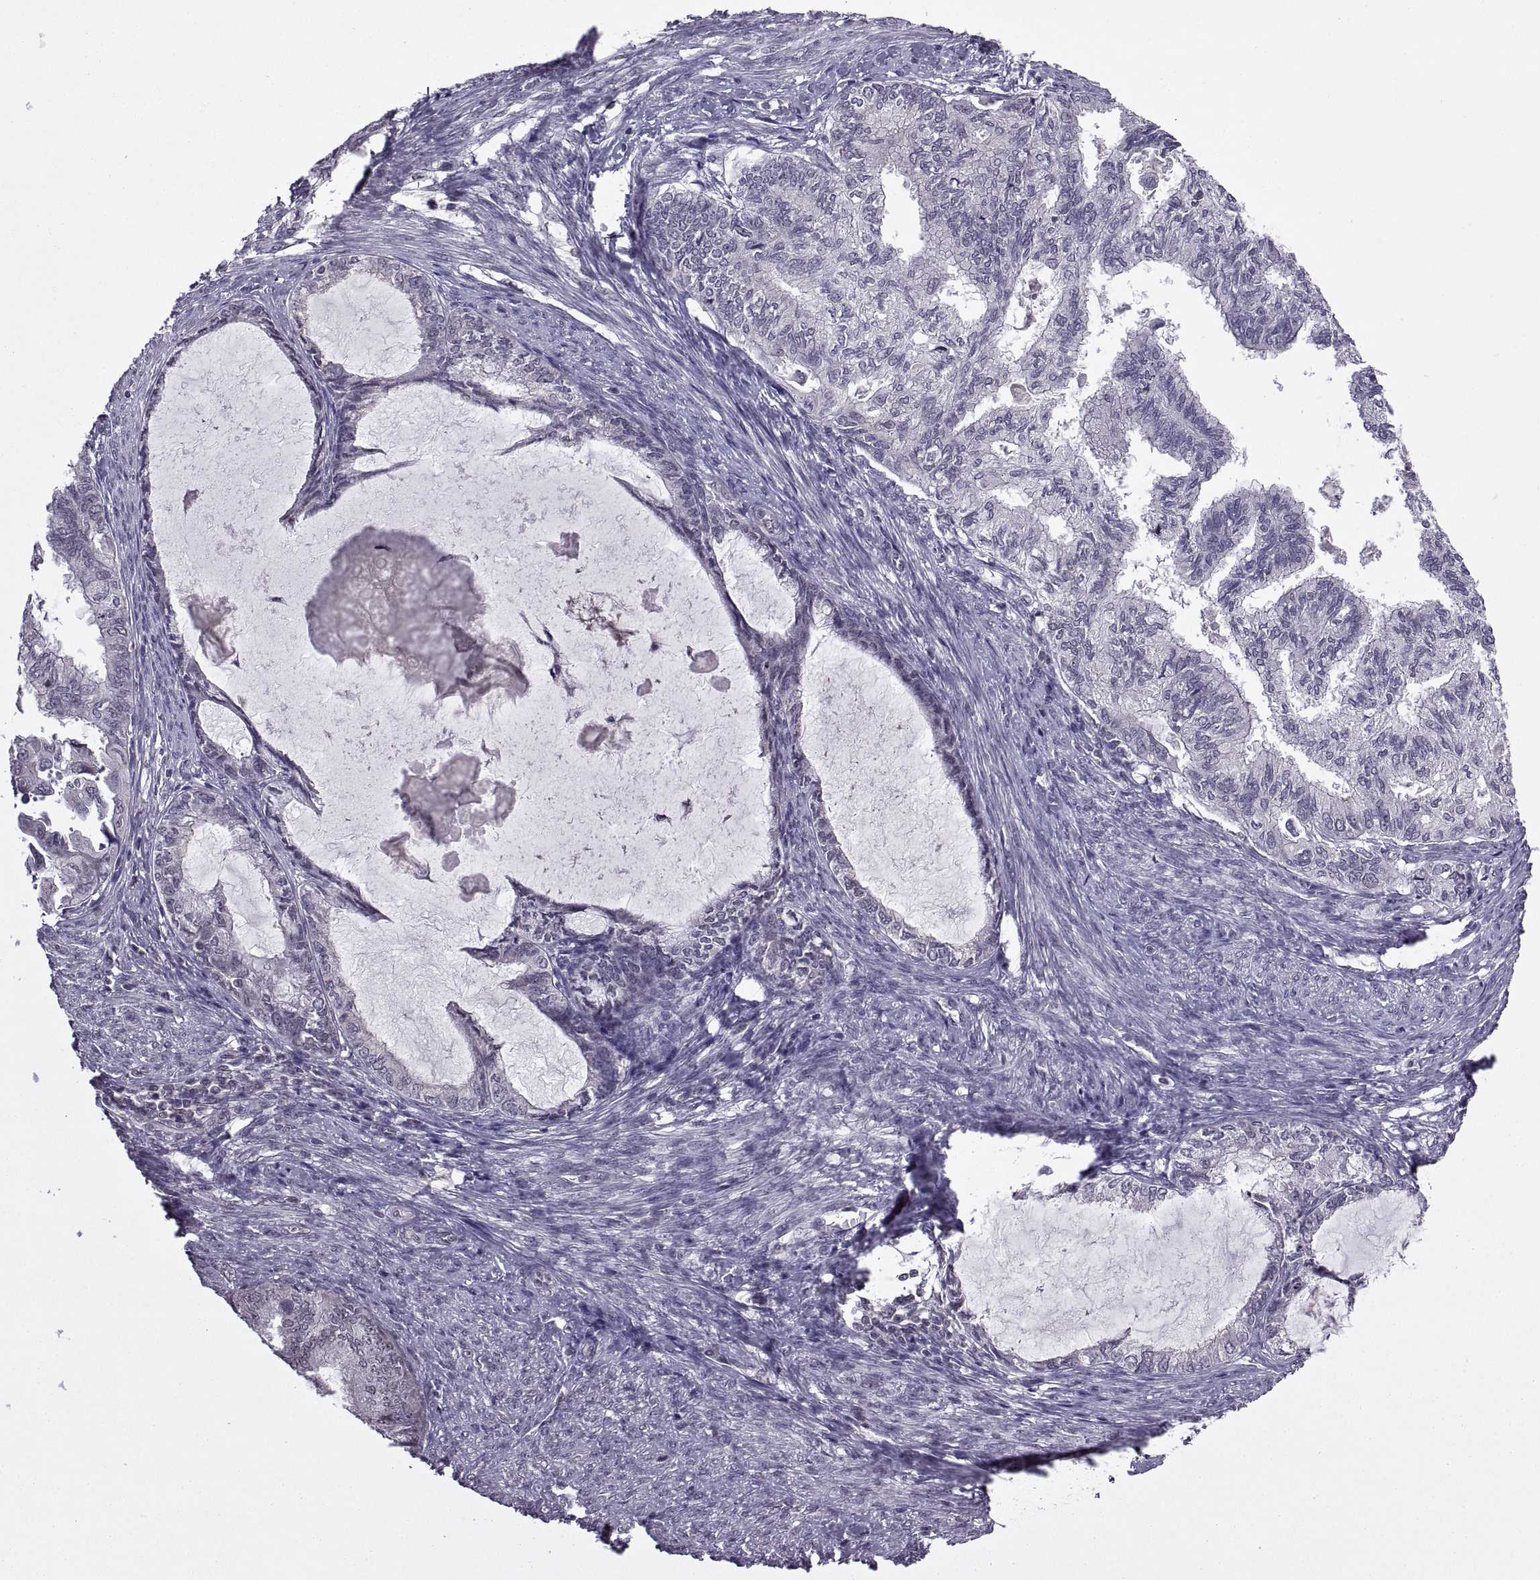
{"staining": {"intensity": "negative", "quantity": "none", "location": "none"}, "tissue": "endometrial cancer", "cell_type": "Tumor cells", "image_type": "cancer", "snomed": [{"axis": "morphology", "description": "Adenocarcinoma, NOS"}, {"axis": "topography", "description": "Endometrium"}], "caption": "Micrograph shows no significant protein expression in tumor cells of endometrial cancer.", "gene": "INTS3", "patient": {"sex": "female", "age": 86}}